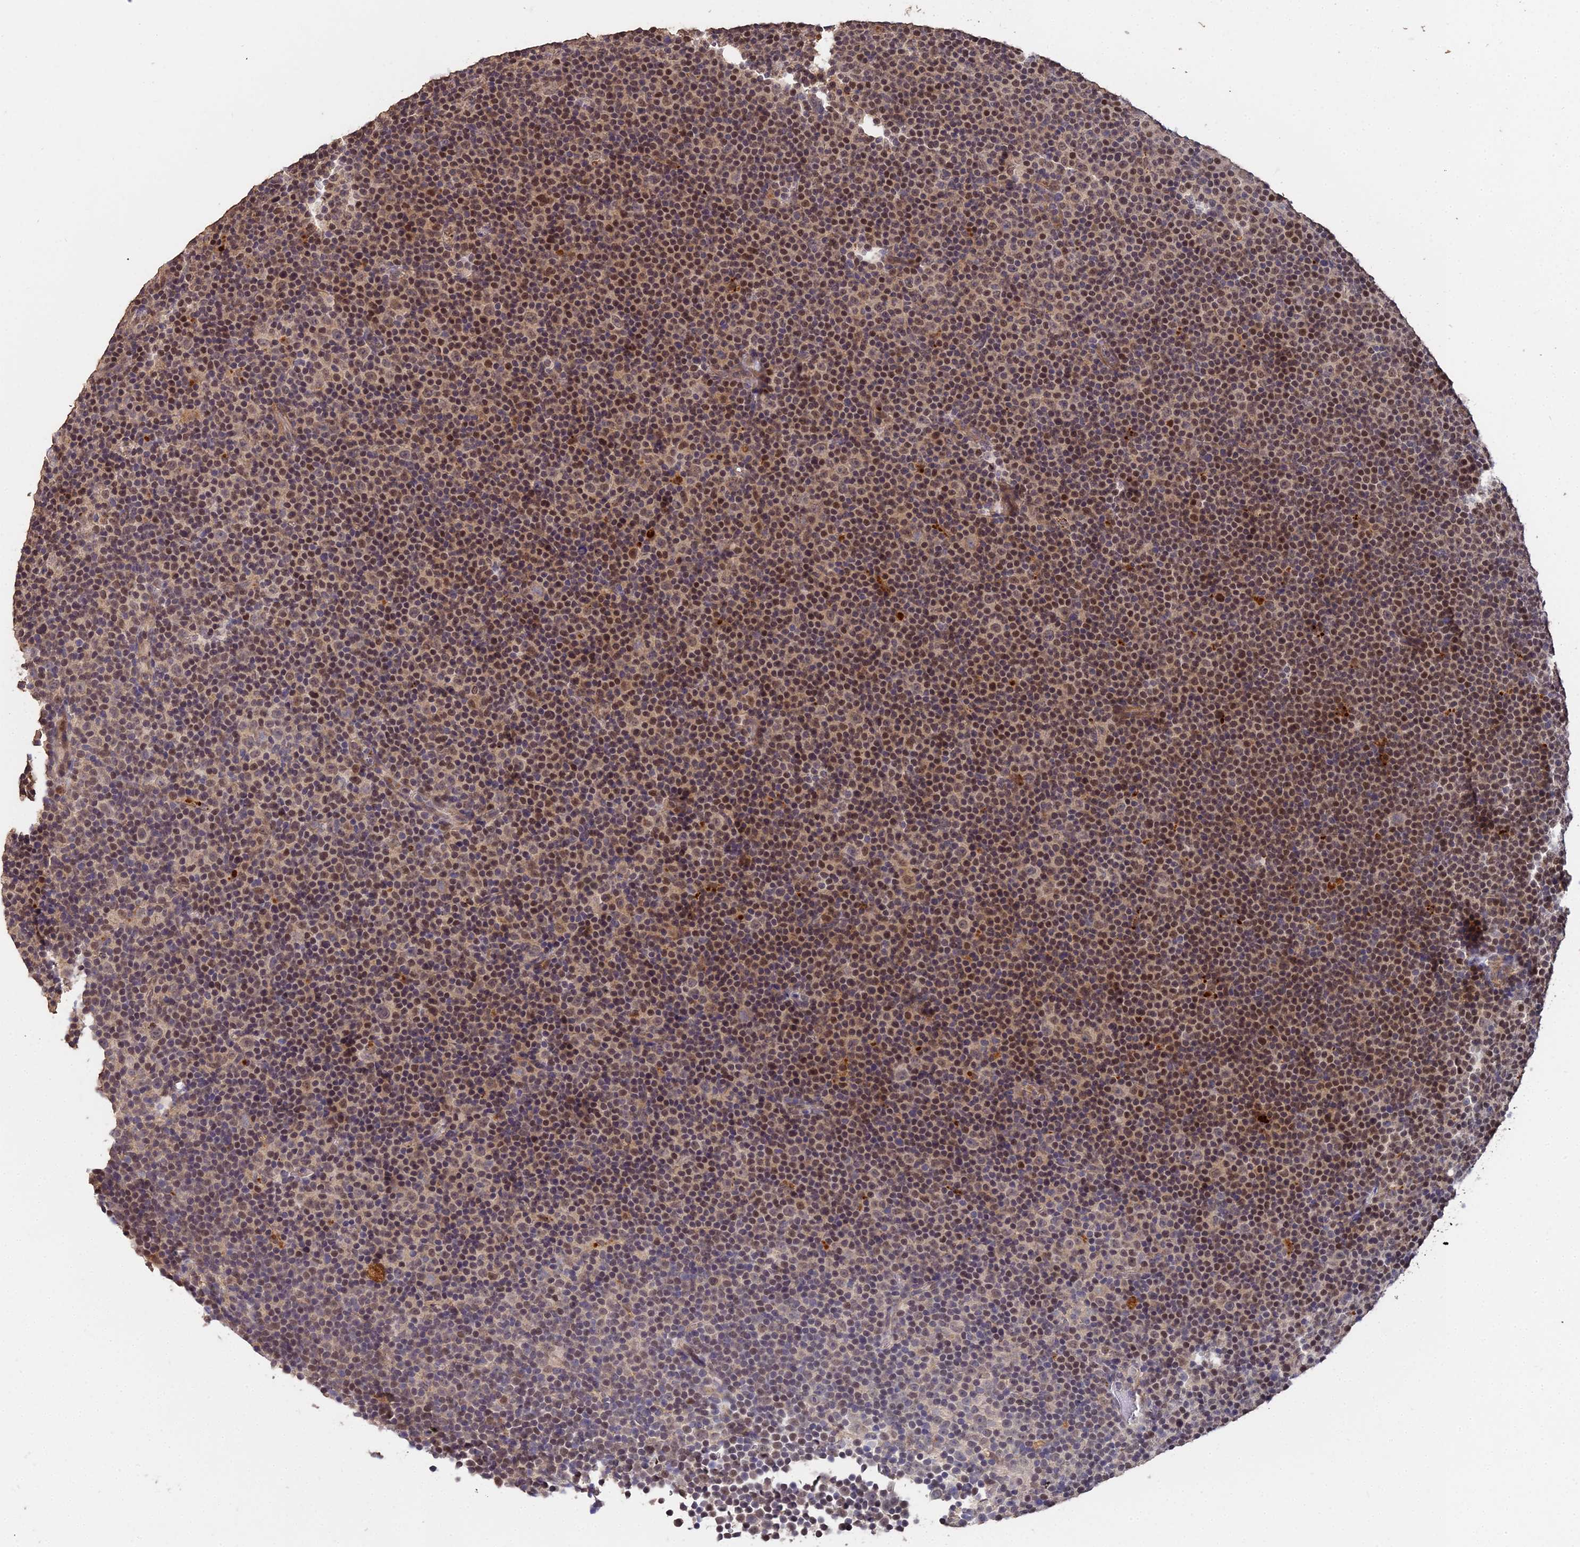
{"staining": {"intensity": "moderate", "quantity": "25%-75%", "location": "nuclear"}, "tissue": "lymphoma", "cell_type": "Tumor cells", "image_type": "cancer", "snomed": [{"axis": "morphology", "description": "Malignant lymphoma, non-Hodgkin's type, Low grade"}, {"axis": "topography", "description": "Lymph node"}], "caption": "Immunohistochemistry (IHC) staining of lymphoma, which reveals medium levels of moderate nuclear expression in about 25%-75% of tumor cells indicating moderate nuclear protein staining. The staining was performed using DAB (brown) for protein detection and nuclei were counterstained in hematoxylin (blue).", "gene": "LSM5", "patient": {"sex": "female", "age": 67}}